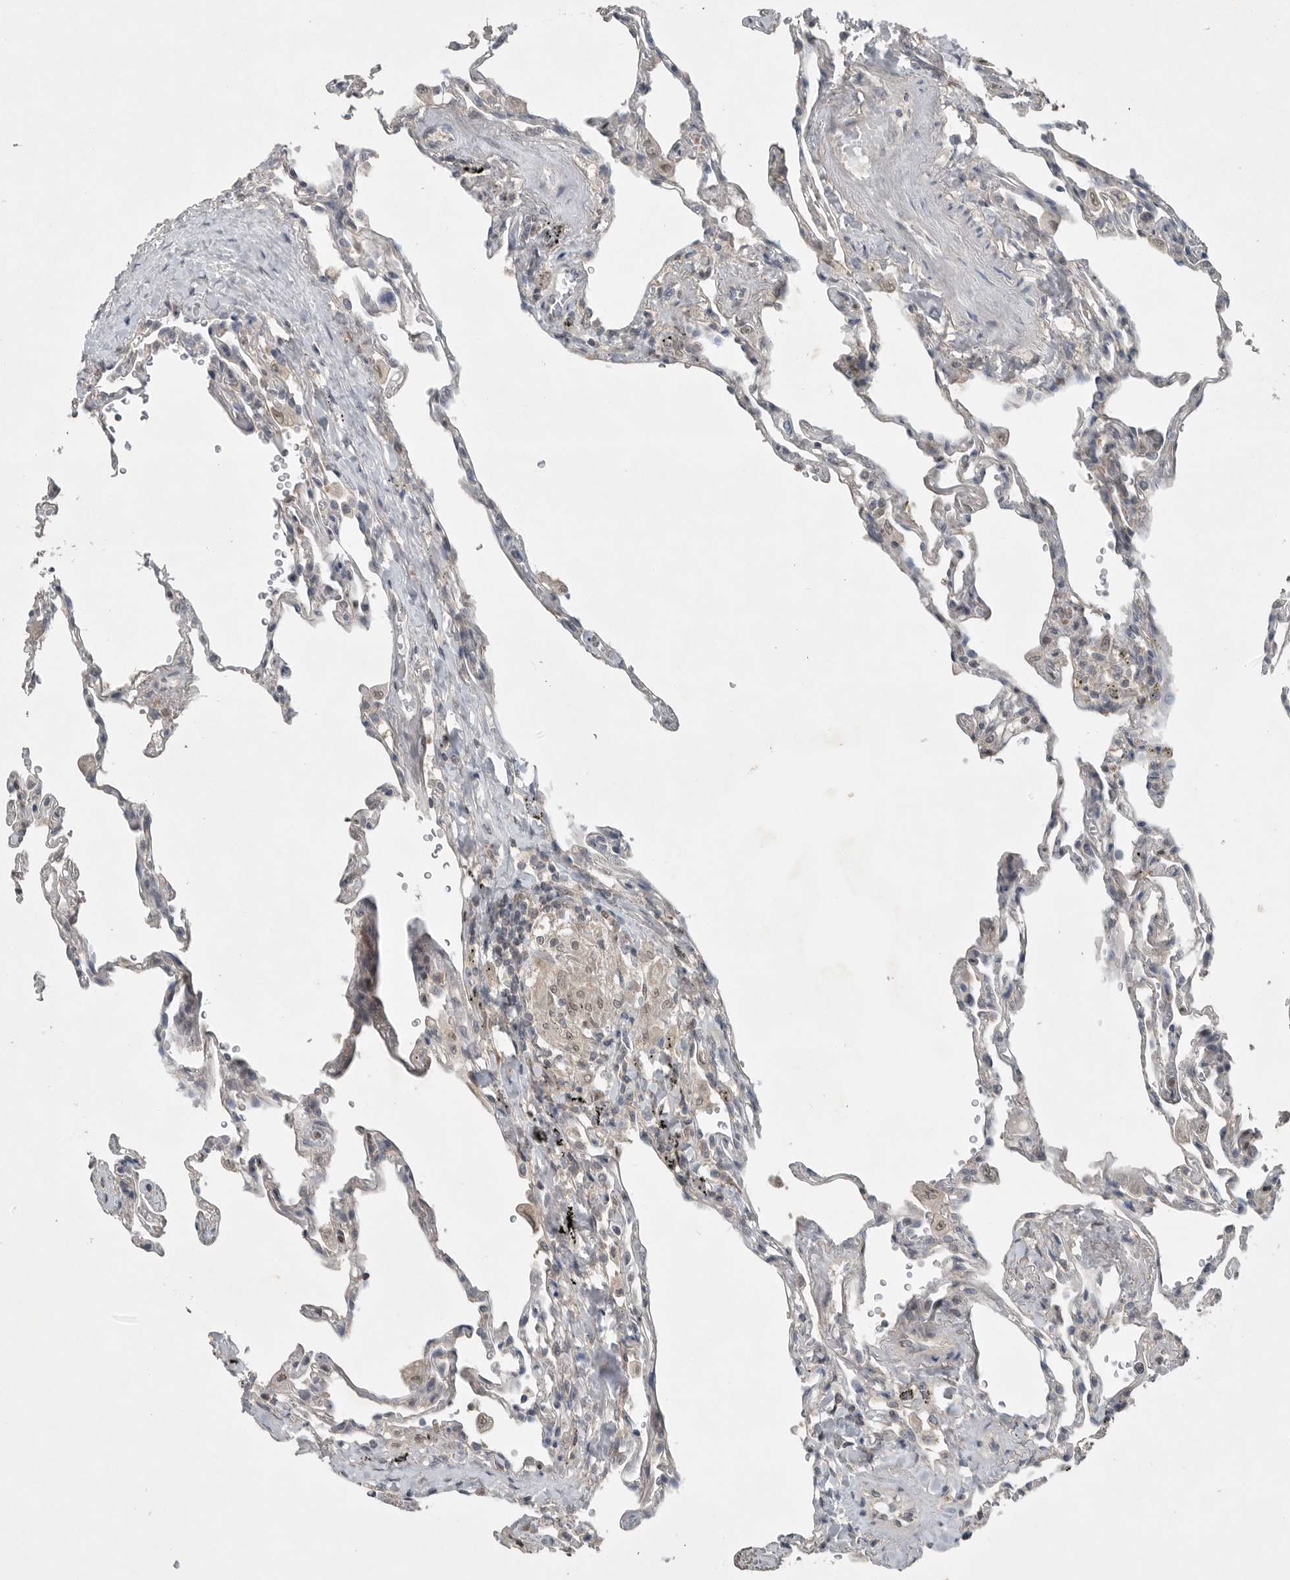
{"staining": {"intensity": "negative", "quantity": "none", "location": "none"}, "tissue": "lung", "cell_type": "Alveolar cells", "image_type": "normal", "snomed": [{"axis": "morphology", "description": "Normal tissue, NOS"}, {"axis": "topography", "description": "Lung"}], "caption": "Image shows no protein positivity in alveolar cells of normal lung.", "gene": "MFAP3L", "patient": {"sex": "male", "age": 59}}